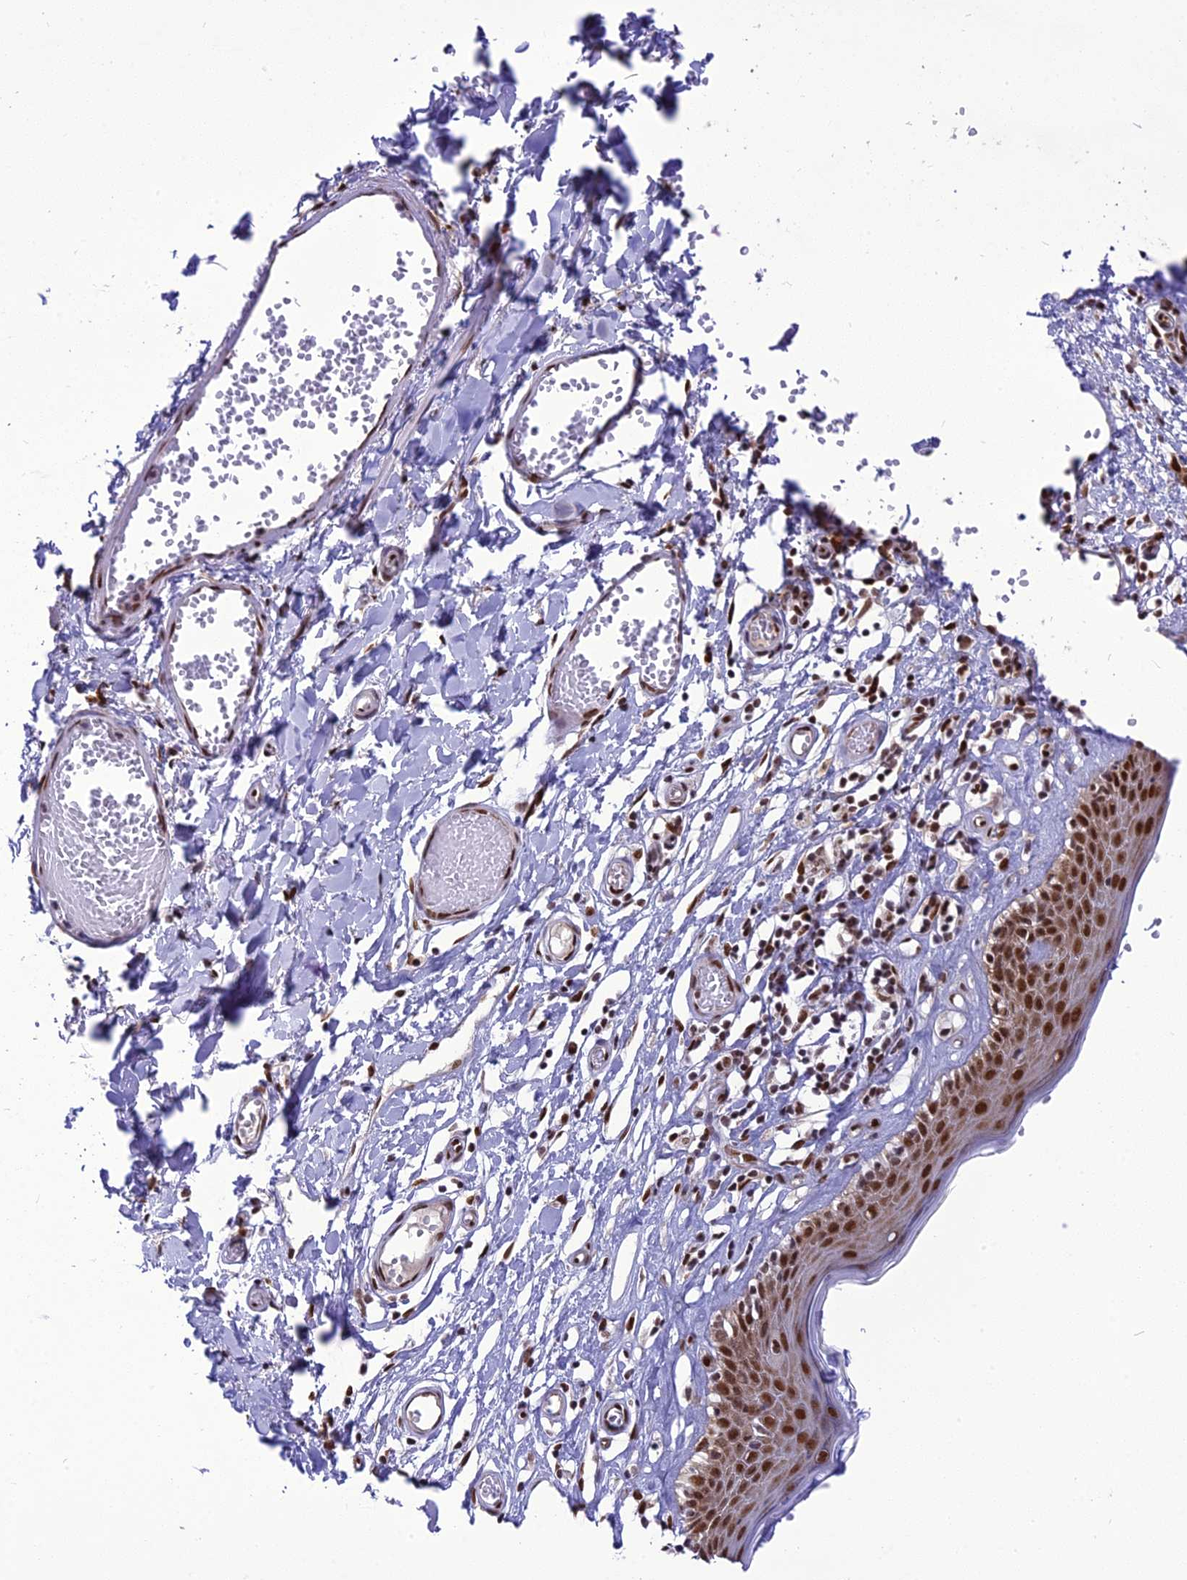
{"staining": {"intensity": "strong", "quantity": ">75%", "location": "nuclear"}, "tissue": "skin", "cell_type": "Epidermal cells", "image_type": "normal", "snomed": [{"axis": "morphology", "description": "Normal tissue, NOS"}, {"axis": "topography", "description": "Adipose tissue"}, {"axis": "topography", "description": "Vascular tissue"}, {"axis": "topography", "description": "Vulva"}, {"axis": "topography", "description": "Peripheral nerve tissue"}], "caption": "Immunohistochemical staining of benign human skin displays strong nuclear protein expression in approximately >75% of epidermal cells.", "gene": "DDX1", "patient": {"sex": "female", "age": 86}}